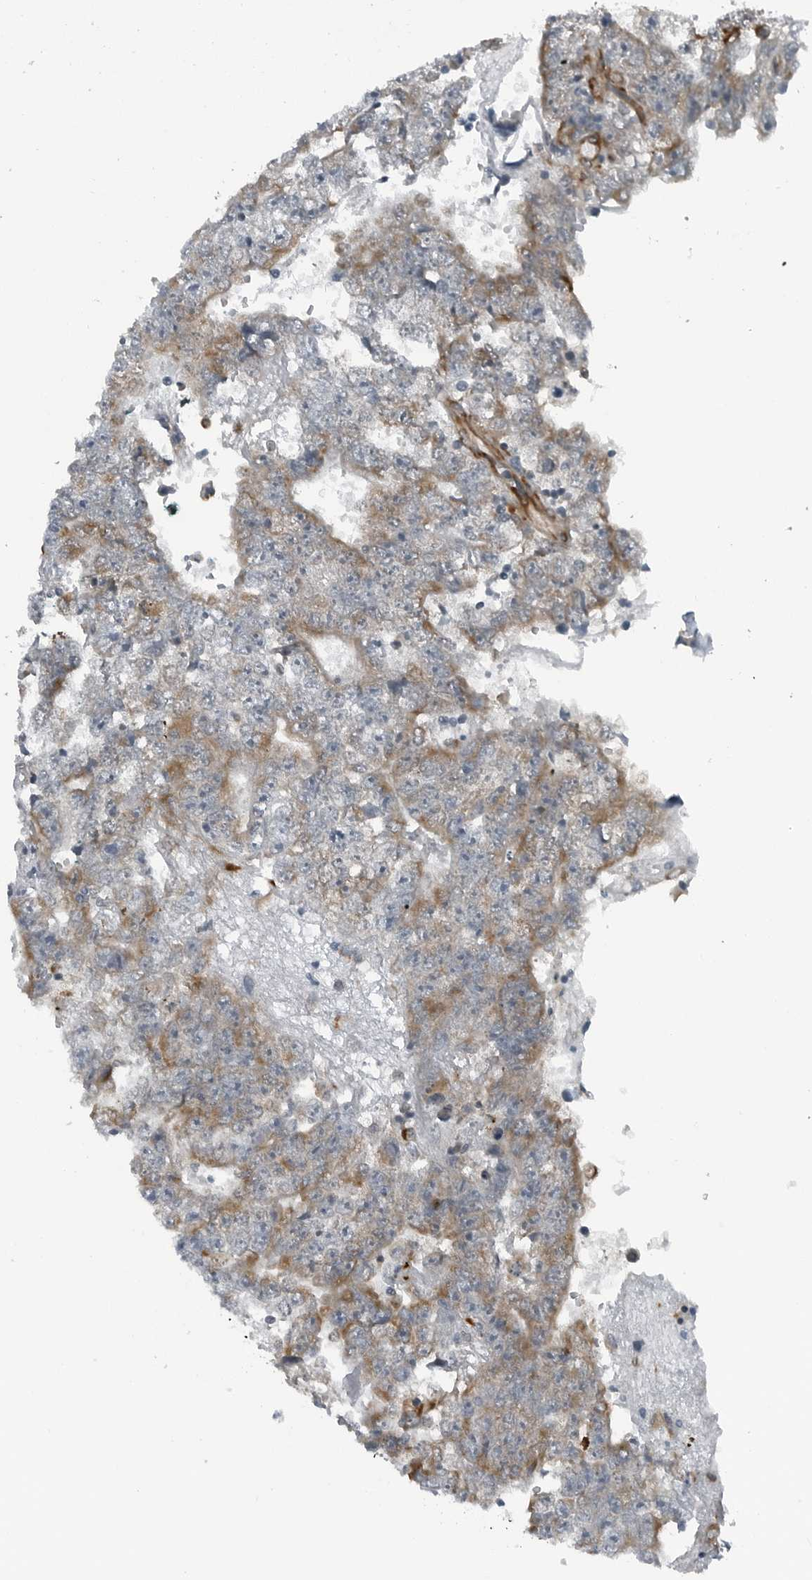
{"staining": {"intensity": "moderate", "quantity": "<25%", "location": "cytoplasmic/membranous"}, "tissue": "testis cancer", "cell_type": "Tumor cells", "image_type": "cancer", "snomed": [{"axis": "morphology", "description": "Carcinoma, Embryonal, NOS"}, {"axis": "topography", "description": "Testis"}], "caption": "Protein expression analysis of testis embryonal carcinoma displays moderate cytoplasmic/membranous positivity in about <25% of tumor cells.", "gene": "CEP85", "patient": {"sex": "male", "age": 25}}